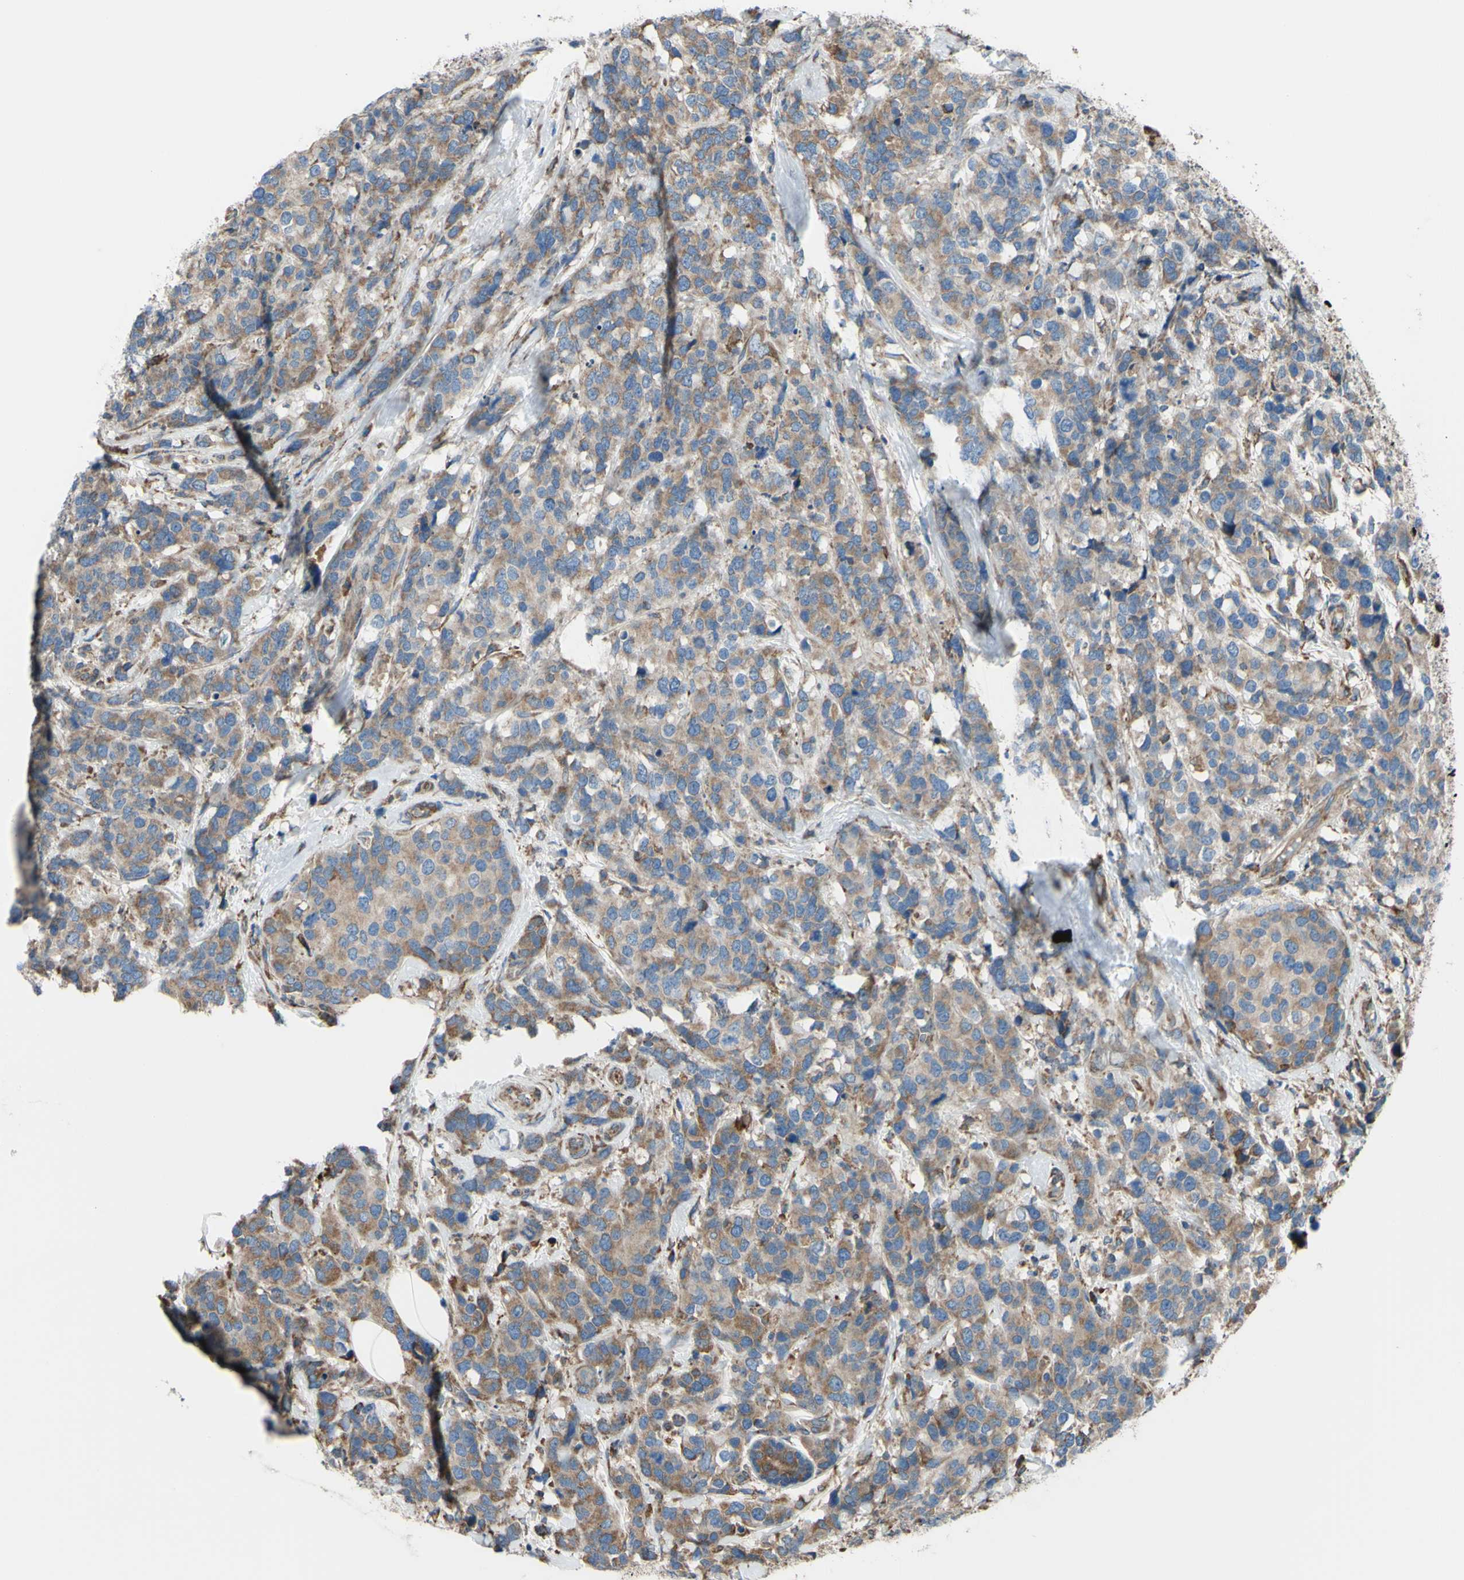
{"staining": {"intensity": "moderate", "quantity": ">75%", "location": "cytoplasmic/membranous"}, "tissue": "breast cancer", "cell_type": "Tumor cells", "image_type": "cancer", "snomed": [{"axis": "morphology", "description": "Lobular carcinoma"}, {"axis": "topography", "description": "Breast"}], "caption": "Lobular carcinoma (breast) tissue demonstrates moderate cytoplasmic/membranous expression in about >75% of tumor cells, visualized by immunohistochemistry.", "gene": "BMF", "patient": {"sex": "female", "age": 59}}